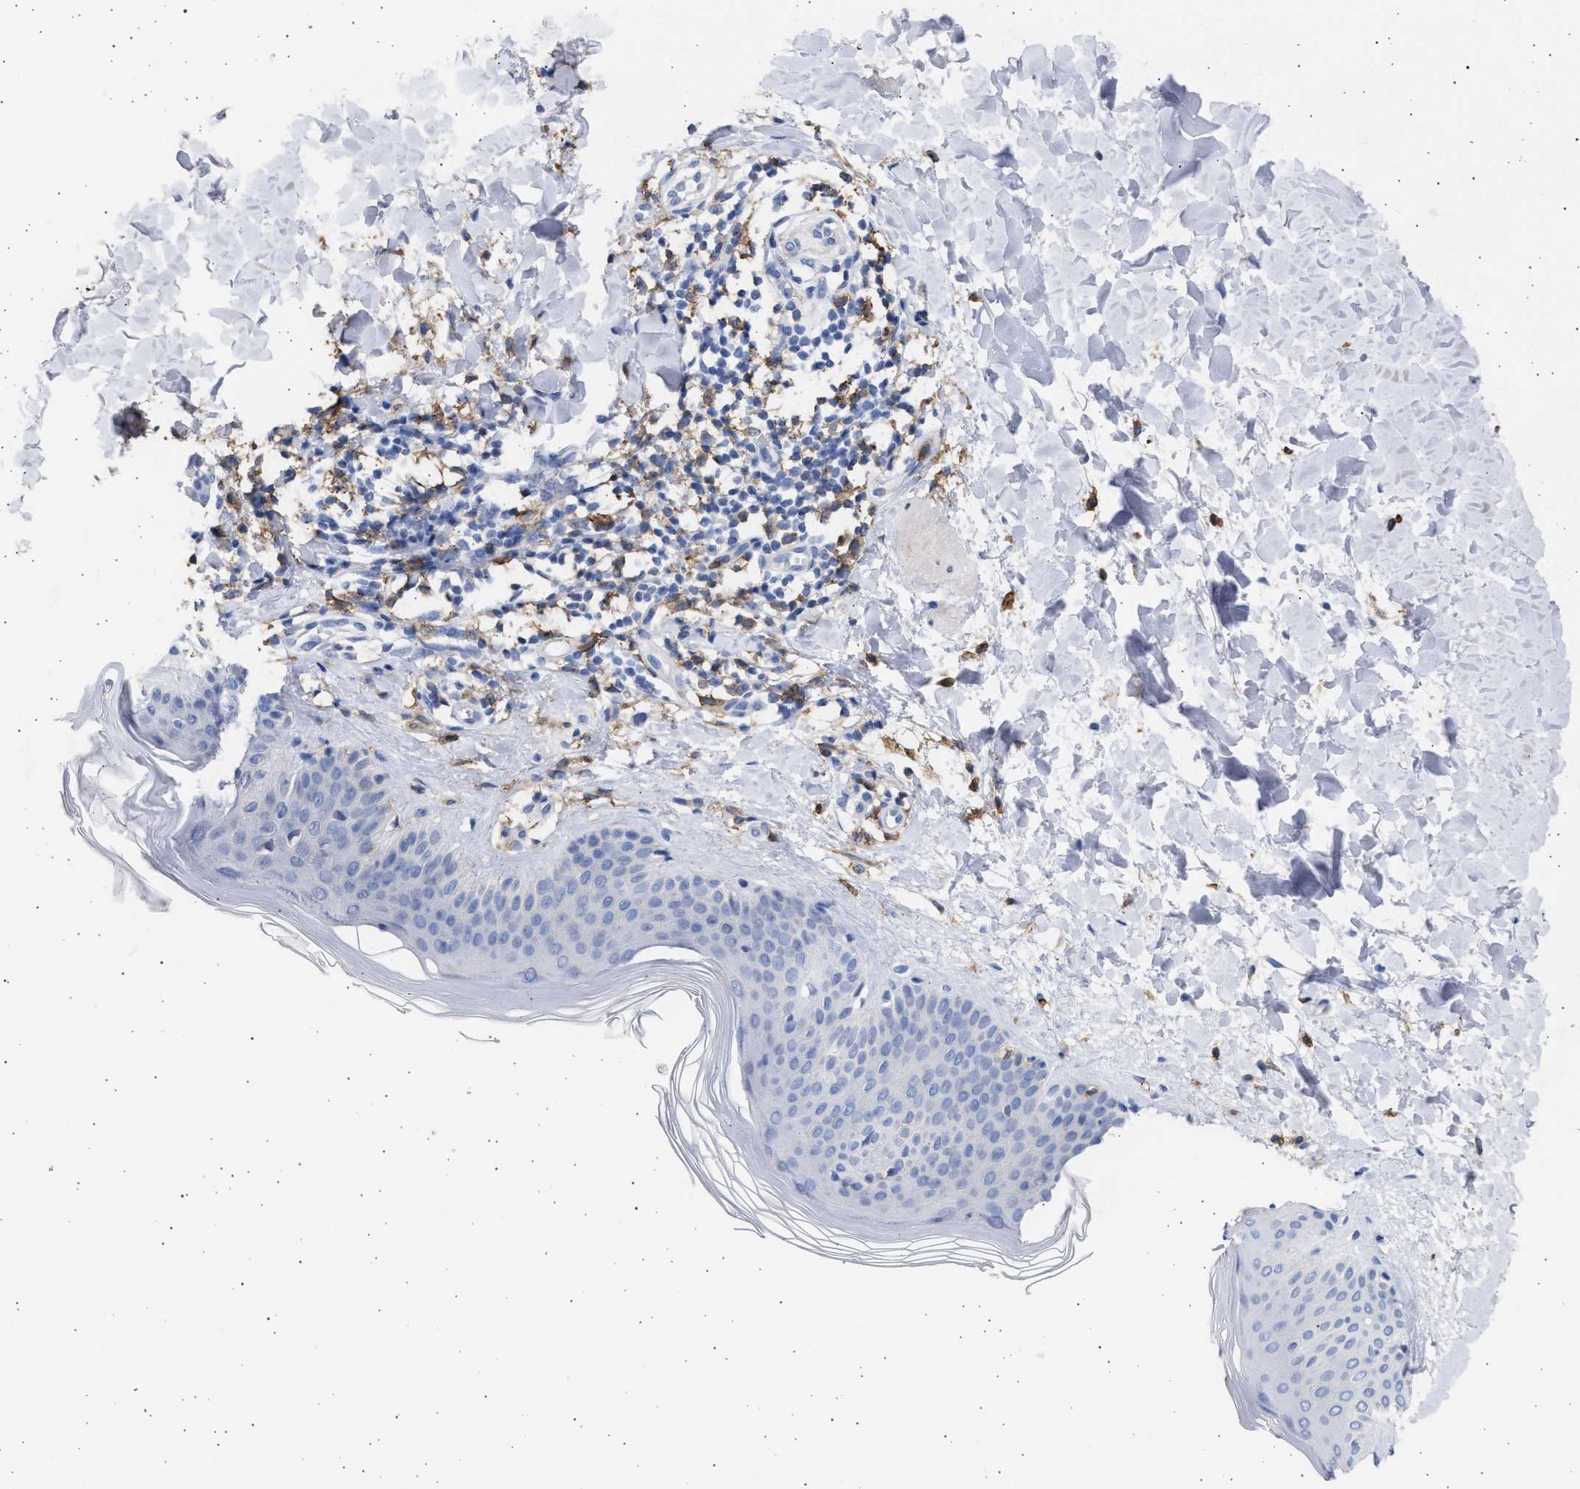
{"staining": {"intensity": "moderate", "quantity": ">75%", "location": "cytoplasmic/membranous"}, "tissue": "skin", "cell_type": "Fibroblasts", "image_type": "normal", "snomed": [{"axis": "morphology", "description": "Normal tissue, NOS"}, {"axis": "morphology", "description": "Malignant melanoma, Metastatic site"}, {"axis": "topography", "description": "Skin"}], "caption": "Immunohistochemical staining of unremarkable human skin displays >75% levels of moderate cytoplasmic/membranous protein staining in about >75% of fibroblasts.", "gene": "FCER1A", "patient": {"sex": "male", "age": 41}}